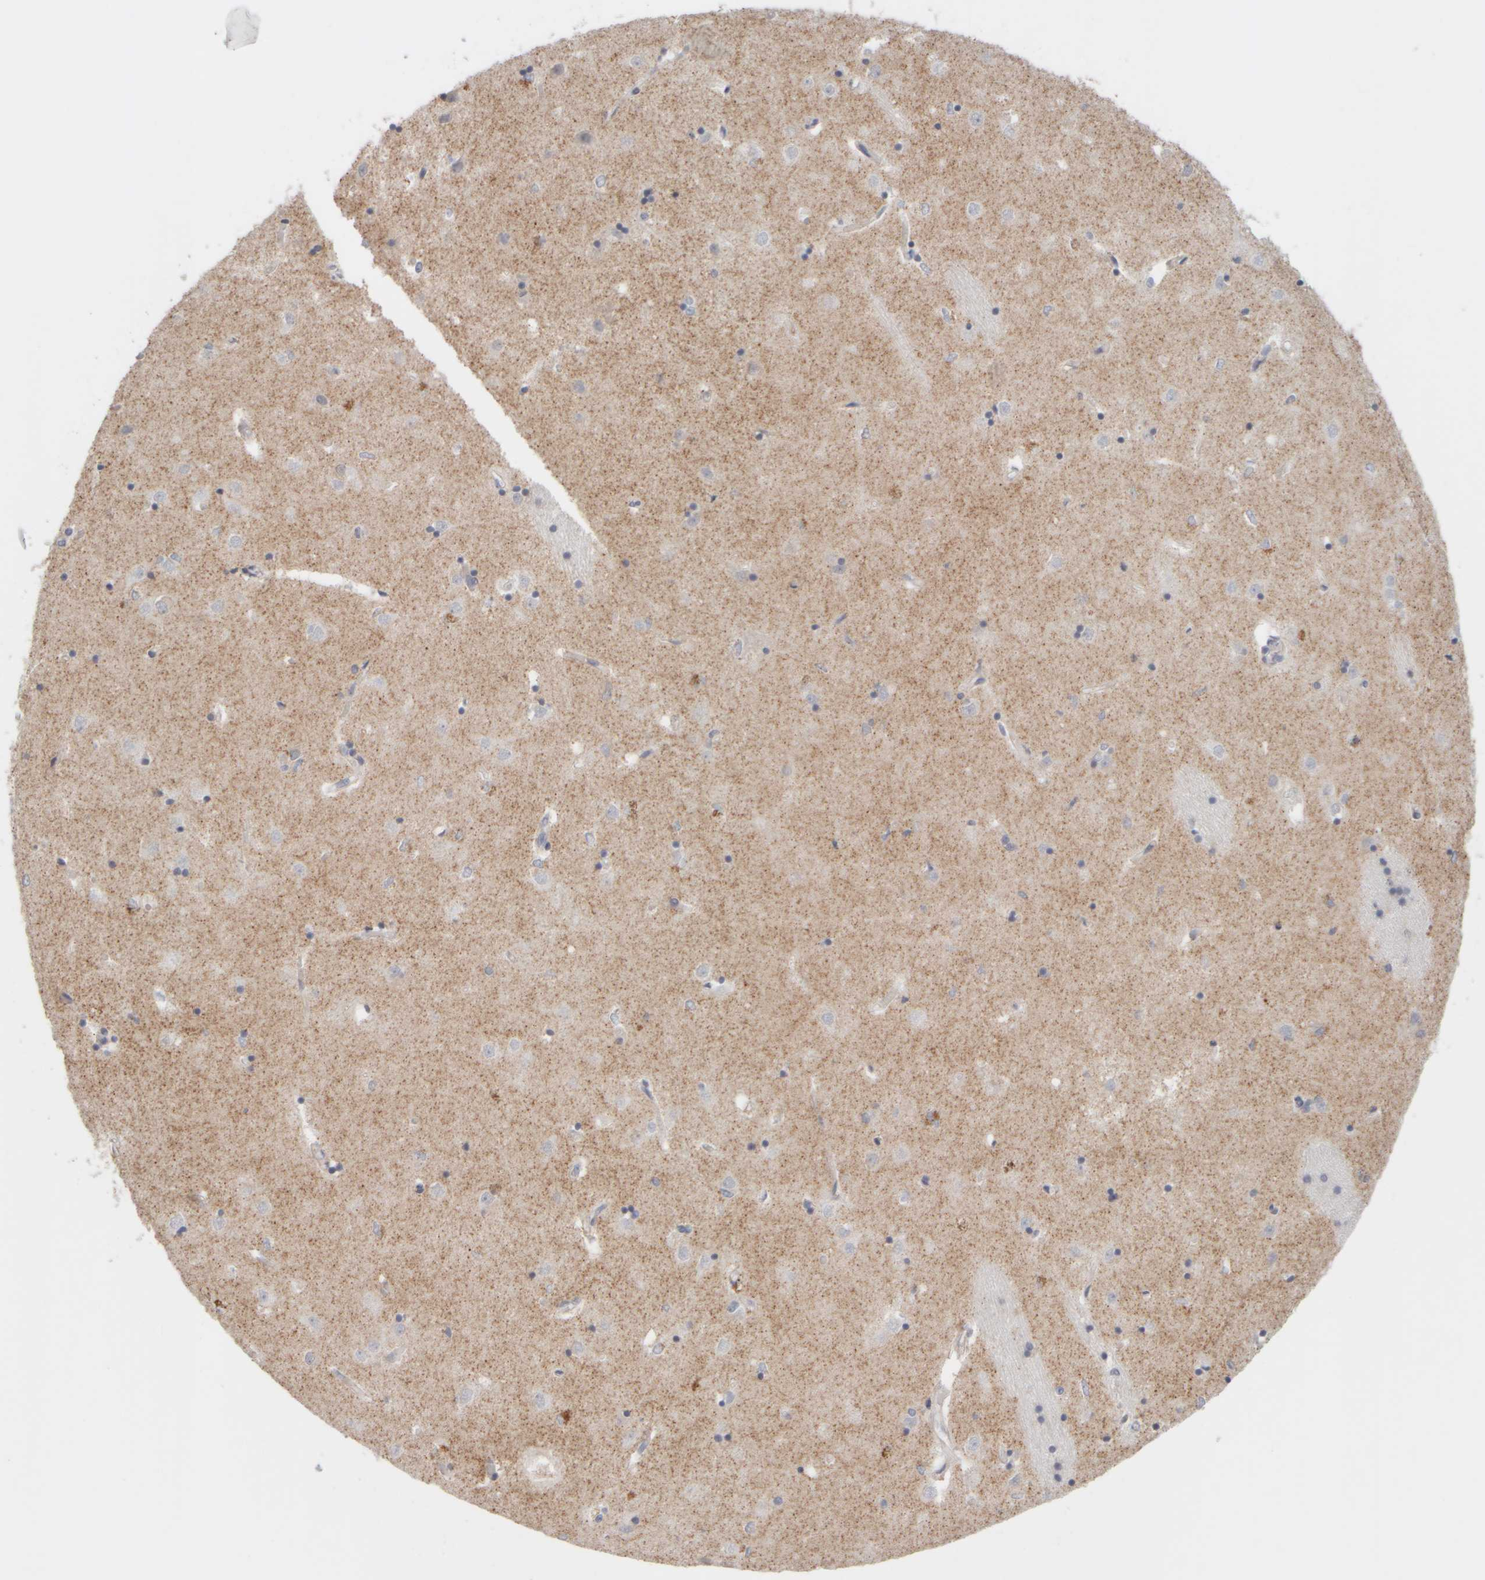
{"staining": {"intensity": "weak", "quantity": "<25%", "location": "cytoplasmic/membranous"}, "tissue": "caudate", "cell_type": "Glial cells", "image_type": "normal", "snomed": [{"axis": "morphology", "description": "Normal tissue, NOS"}, {"axis": "topography", "description": "Lateral ventricle wall"}], "caption": "A high-resolution micrograph shows immunohistochemistry staining of benign caudate, which displays no significant expression in glial cells.", "gene": "ZNF112", "patient": {"sex": "male", "age": 45}}